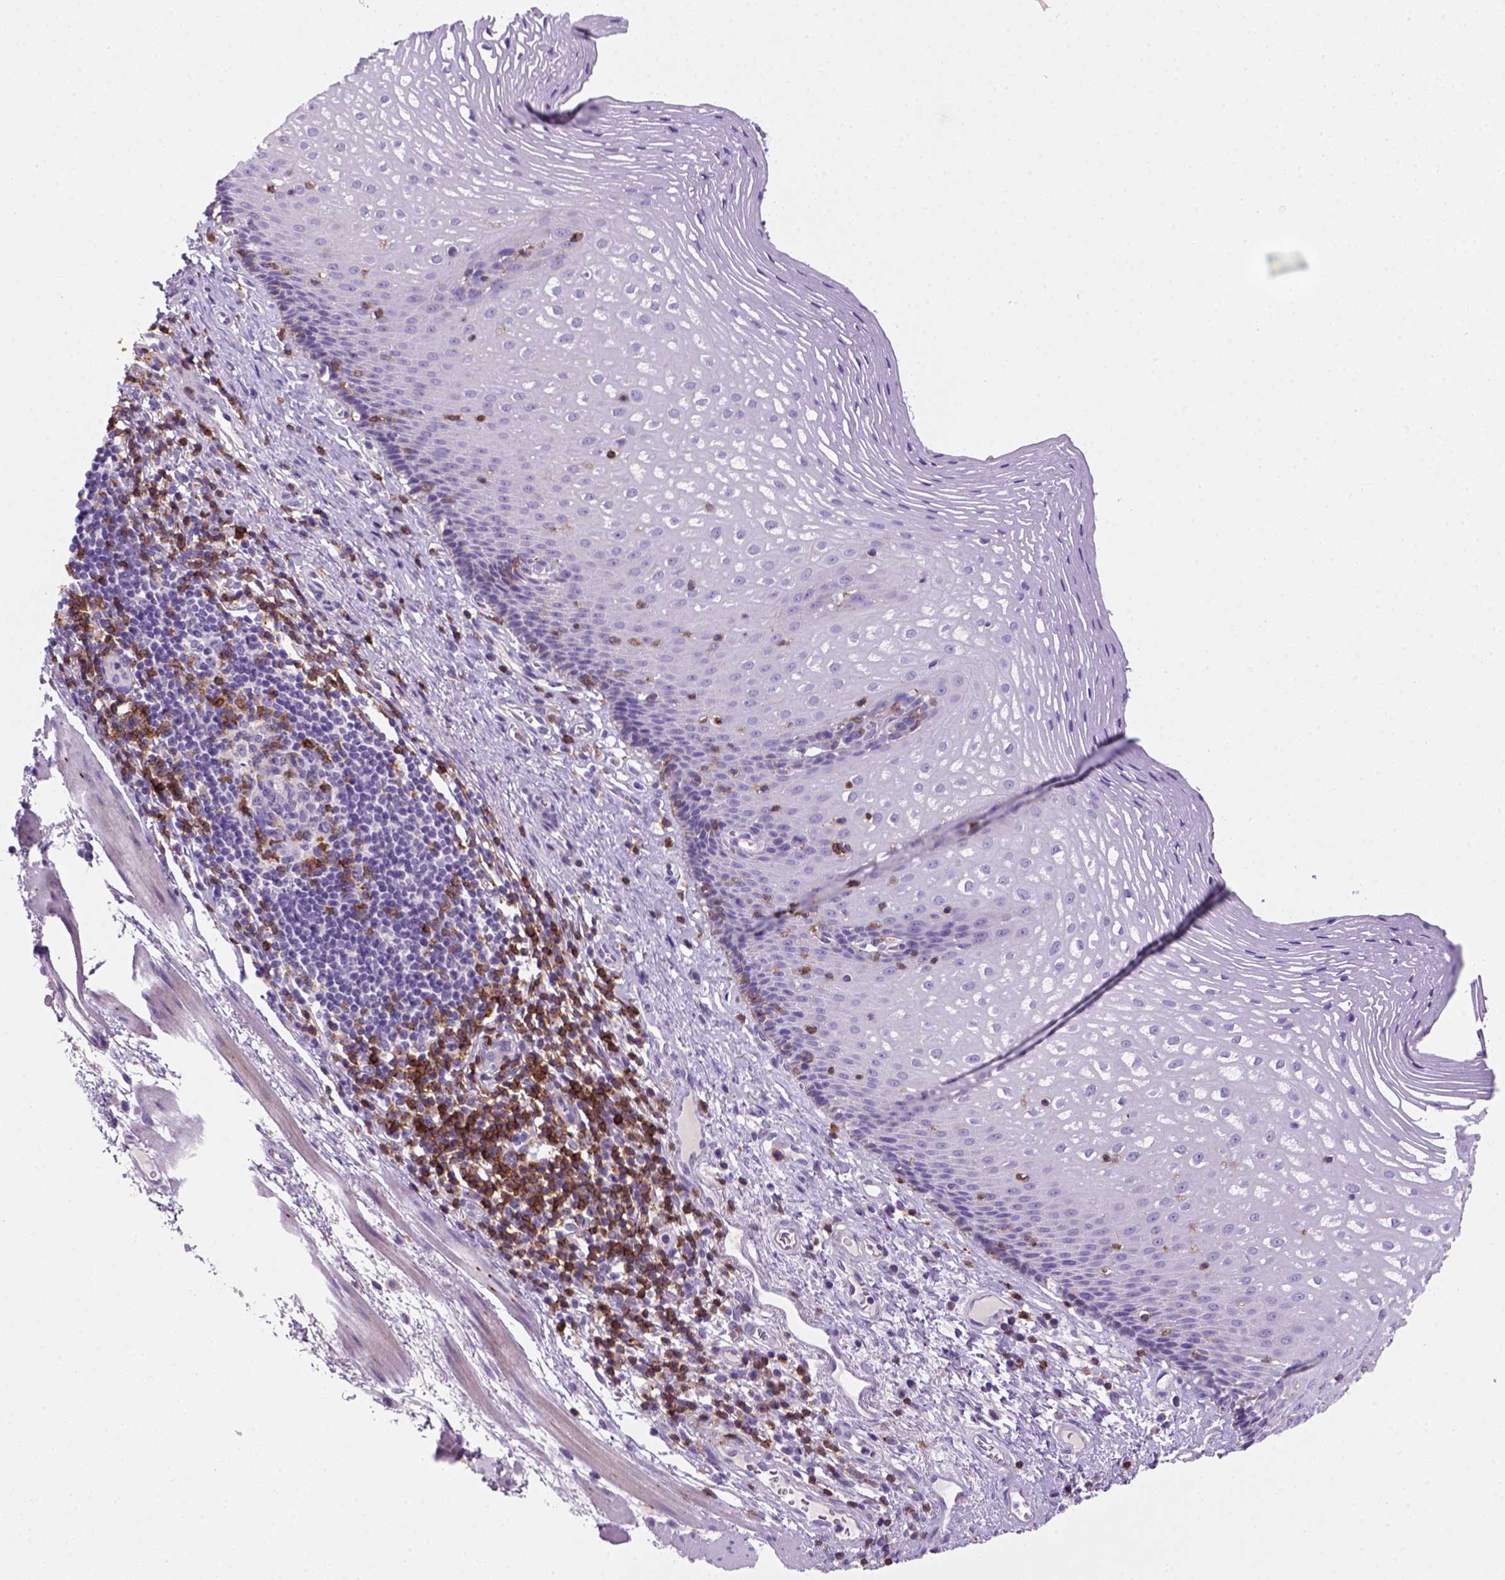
{"staining": {"intensity": "negative", "quantity": "none", "location": "none"}, "tissue": "esophagus", "cell_type": "Squamous epithelial cells", "image_type": "normal", "snomed": [{"axis": "morphology", "description": "Normal tissue, NOS"}, {"axis": "topography", "description": "Esophagus"}], "caption": "Immunohistochemistry image of normal esophagus: human esophagus stained with DAB shows no significant protein positivity in squamous epithelial cells. Brightfield microscopy of immunohistochemistry stained with DAB (3,3'-diaminobenzidine) (brown) and hematoxylin (blue), captured at high magnification.", "gene": "CD3E", "patient": {"sex": "male", "age": 76}}